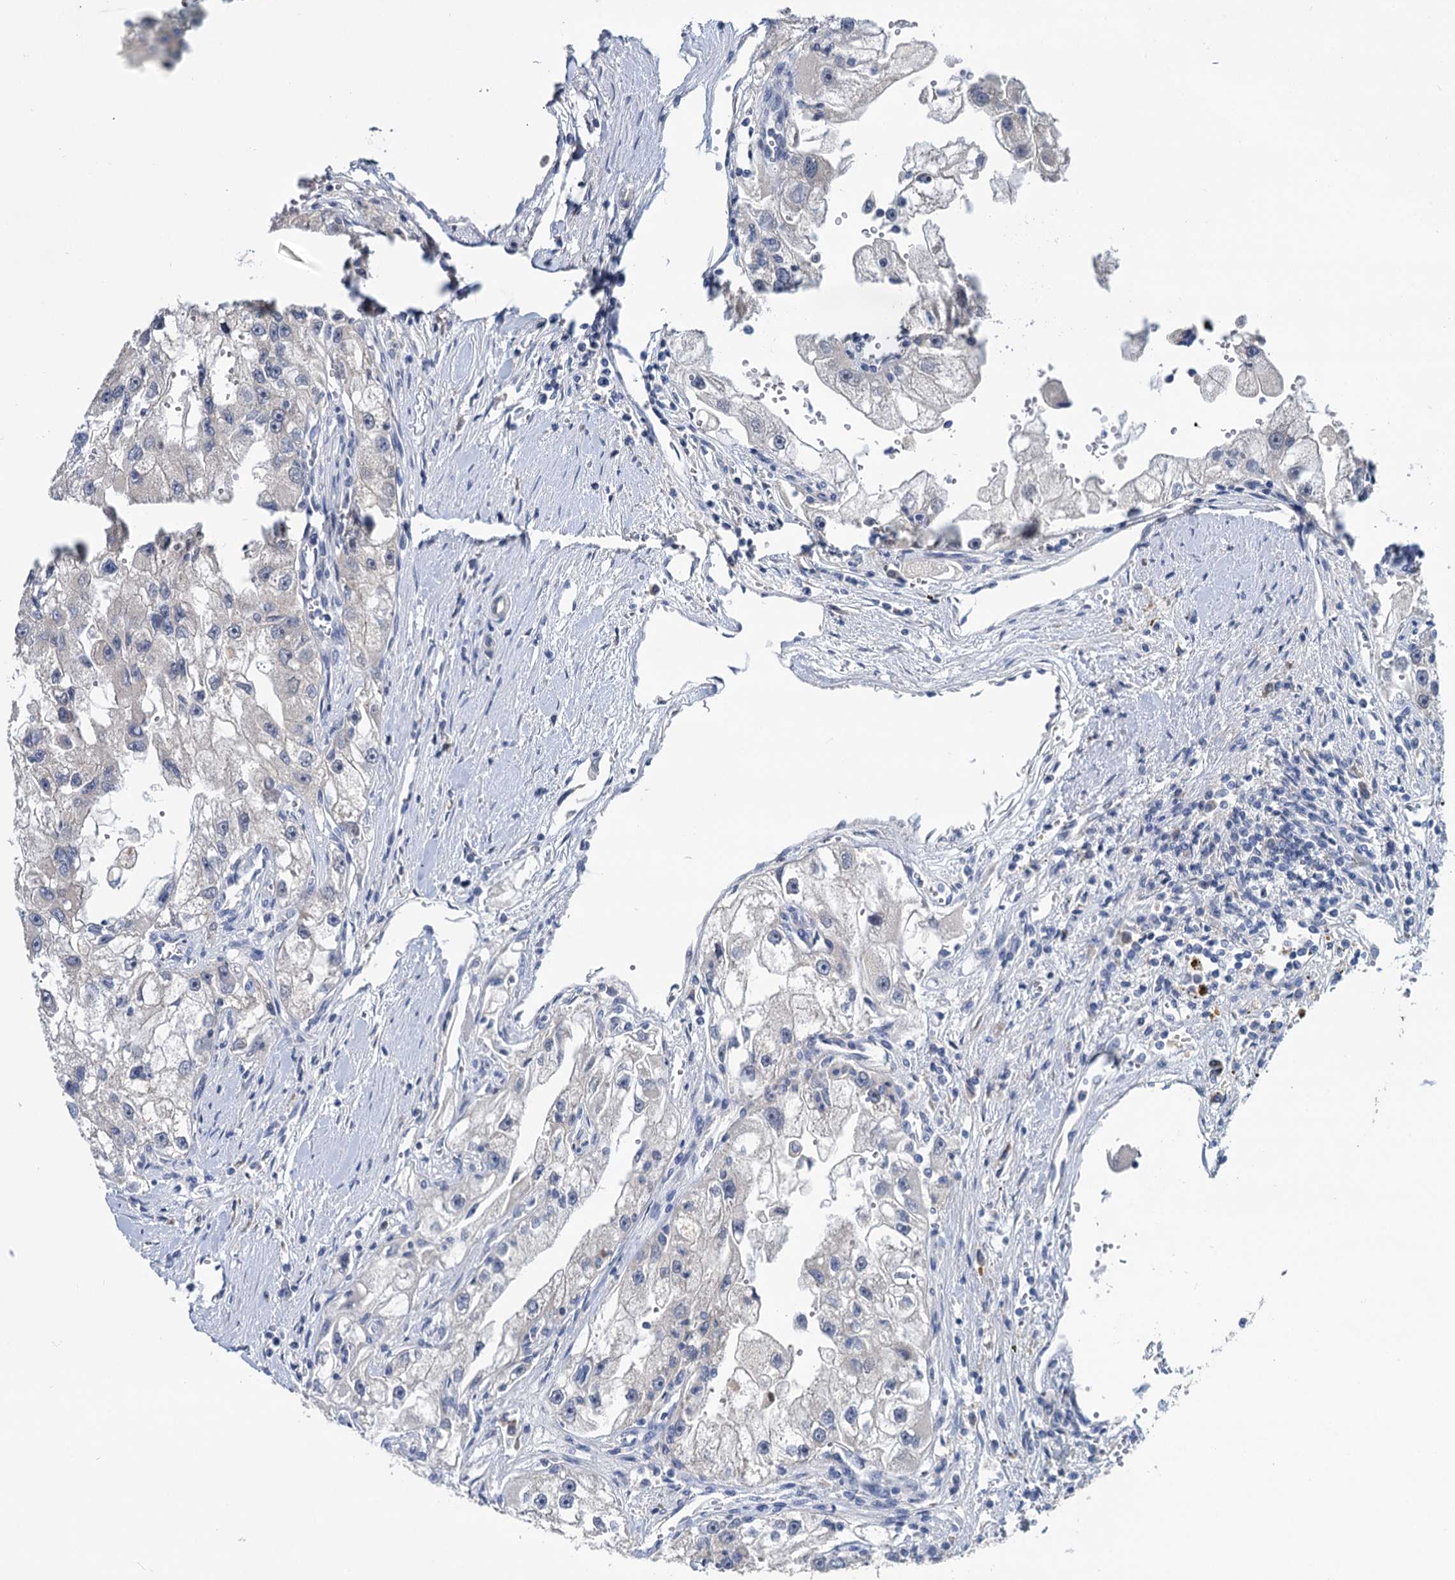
{"staining": {"intensity": "negative", "quantity": "none", "location": "none"}, "tissue": "renal cancer", "cell_type": "Tumor cells", "image_type": "cancer", "snomed": [{"axis": "morphology", "description": "Adenocarcinoma, NOS"}, {"axis": "topography", "description": "Kidney"}], "caption": "This histopathology image is of adenocarcinoma (renal) stained with IHC to label a protein in brown with the nuclei are counter-stained blue. There is no expression in tumor cells. (DAB IHC, high magnification).", "gene": "ANKRD42", "patient": {"sex": "male", "age": 63}}